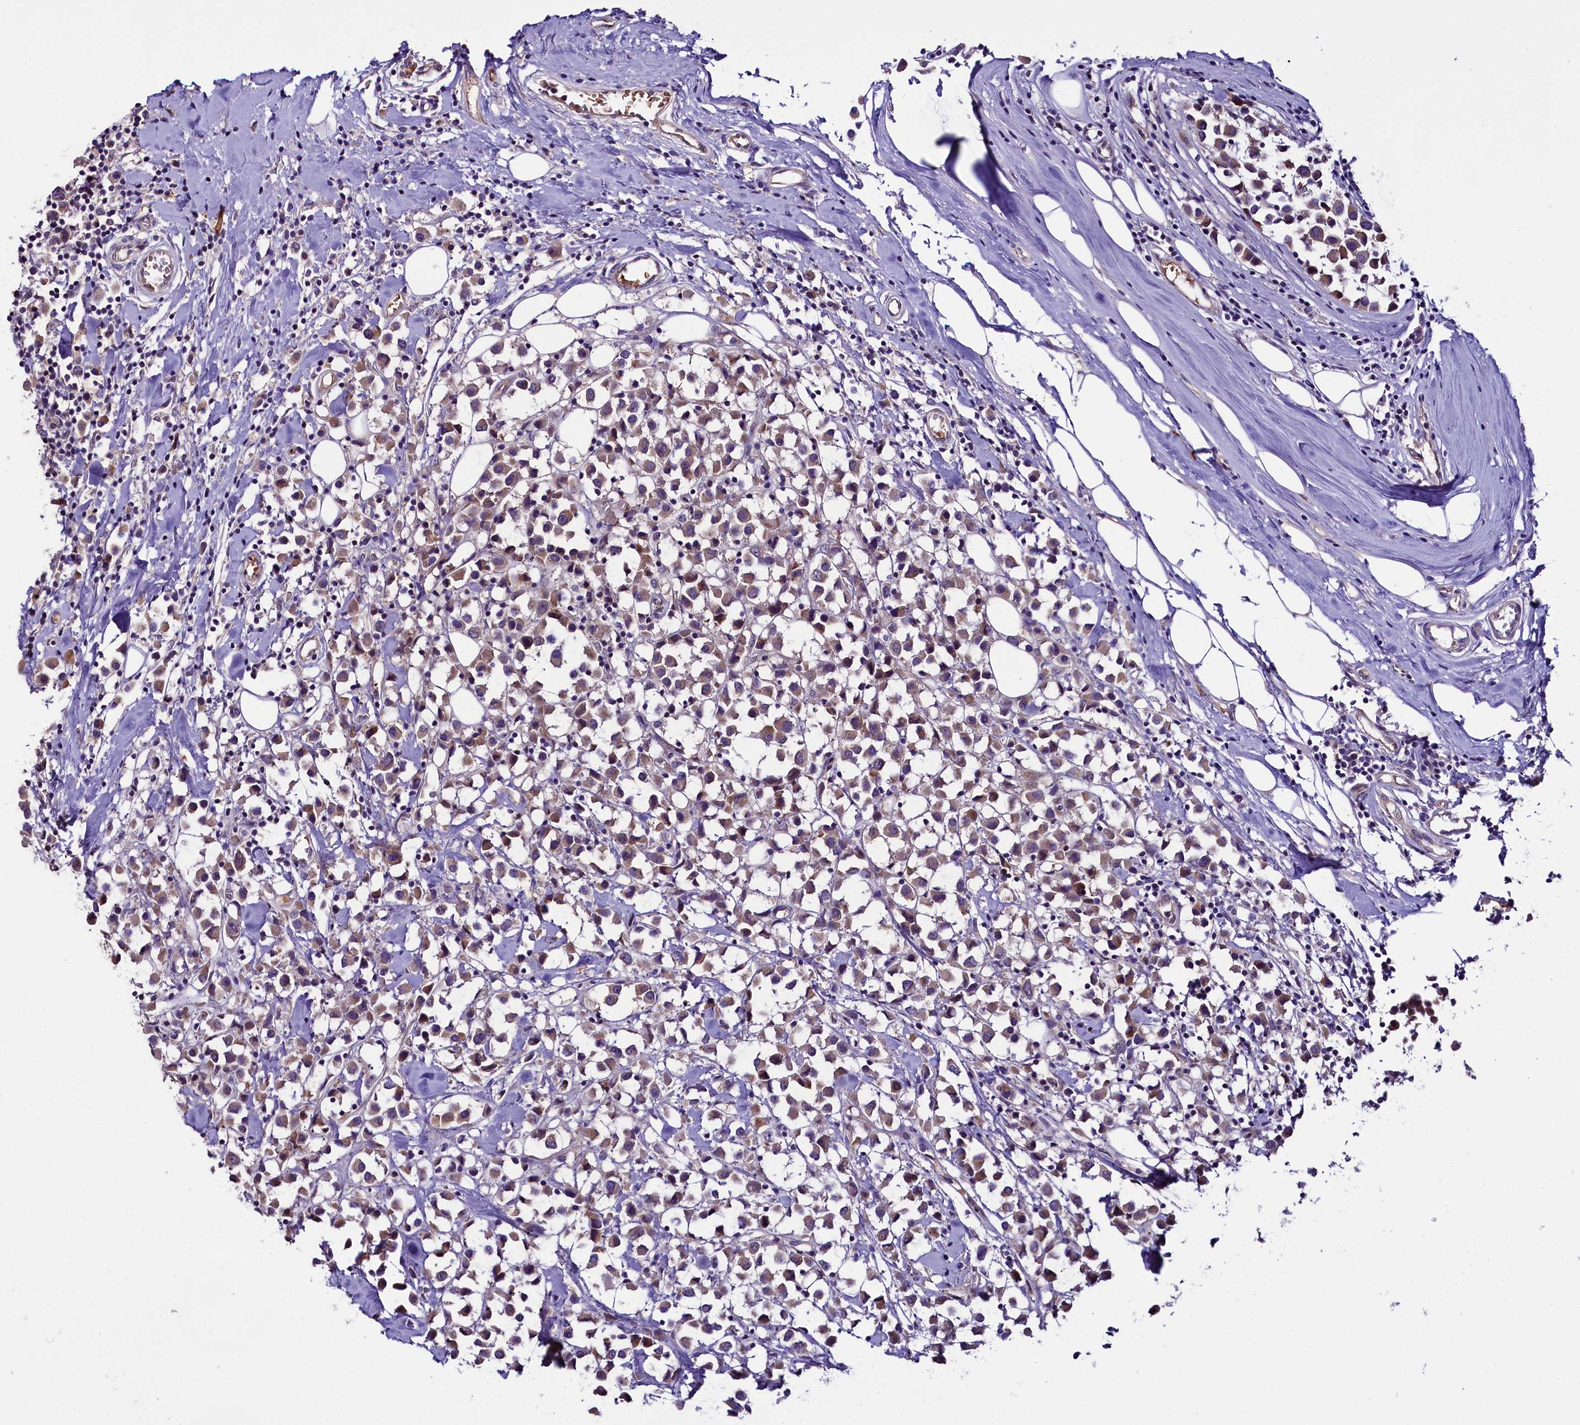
{"staining": {"intensity": "weak", "quantity": ">75%", "location": "cytoplasmic/membranous"}, "tissue": "breast cancer", "cell_type": "Tumor cells", "image_type": "cancer", "snomed": [{"axis": "morphology", "description": "Duct carcinoma"}, {"axis": "topography", "description": "Breast"}], "caption": "A high-resolution photomicrograph shows immunohistochemistry (IHC) staining of breast cancer, which demonstrates weak cytoplasmic/membranous staining in about >75% of tumor cells.", "gene": "C9orf40", "patient": {"sex": "female", "age": 61}}